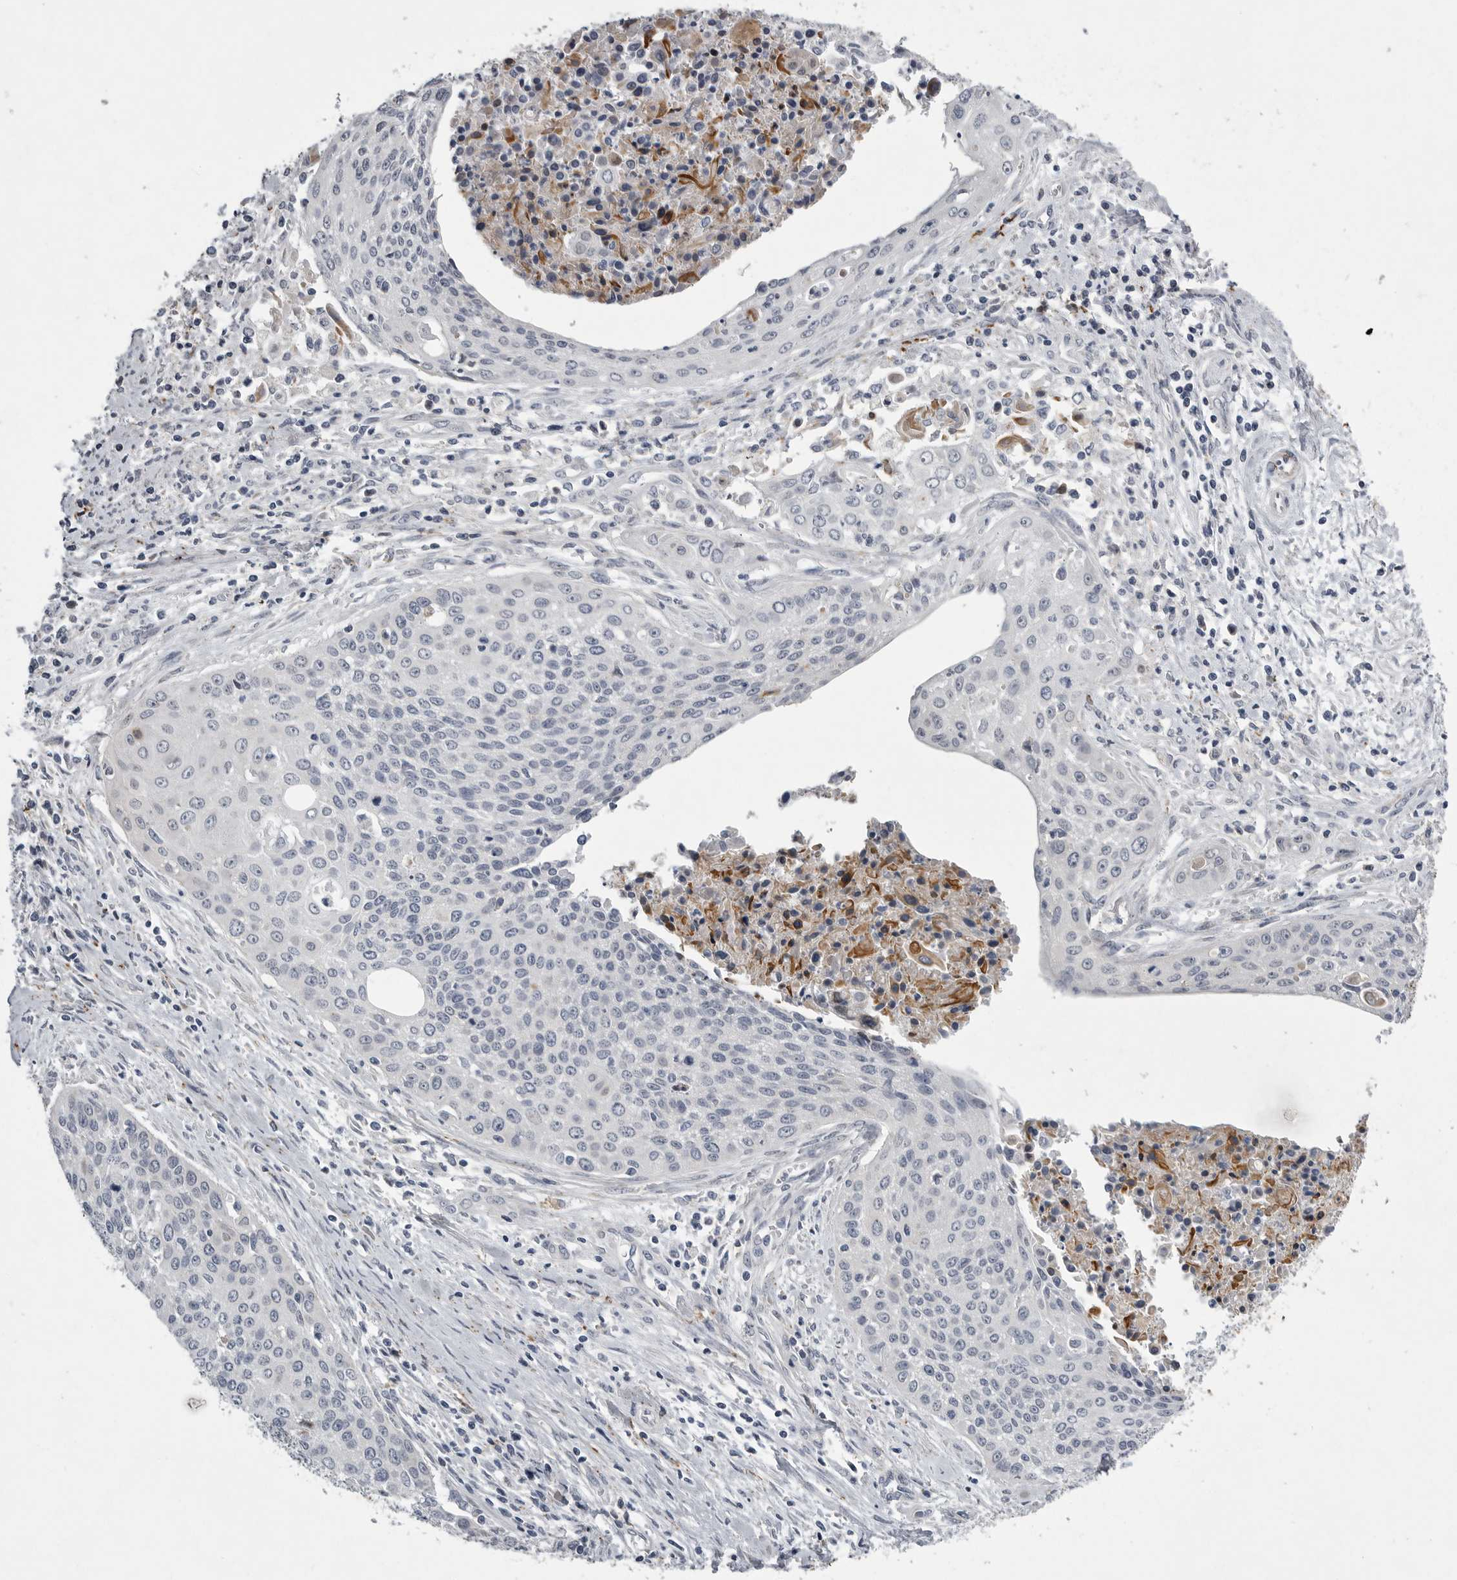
{"staining": {"intensity": "negative", "quantity": "none", "location": "none"}, "tissue": "cervical cancer", "cell_type": "Tumor cells", "image_type": "cancer", "snomed": [{"axis": "morphology", "description": "Squamous cell carcinoma, NOS"}, {"axis": "topography", "description": "Cervix"}], "caption": "Immunohistochemistry (IHC) of cervical cancer exhibits no positivity in tumor cells. The staining is performed using DAB (3,3'-diaminobenzidine) brown chromogen with nuclei counter-stained in using hematoxylin.", "gene": "CRP", "patient": {"sex": "female", "age": 55}}